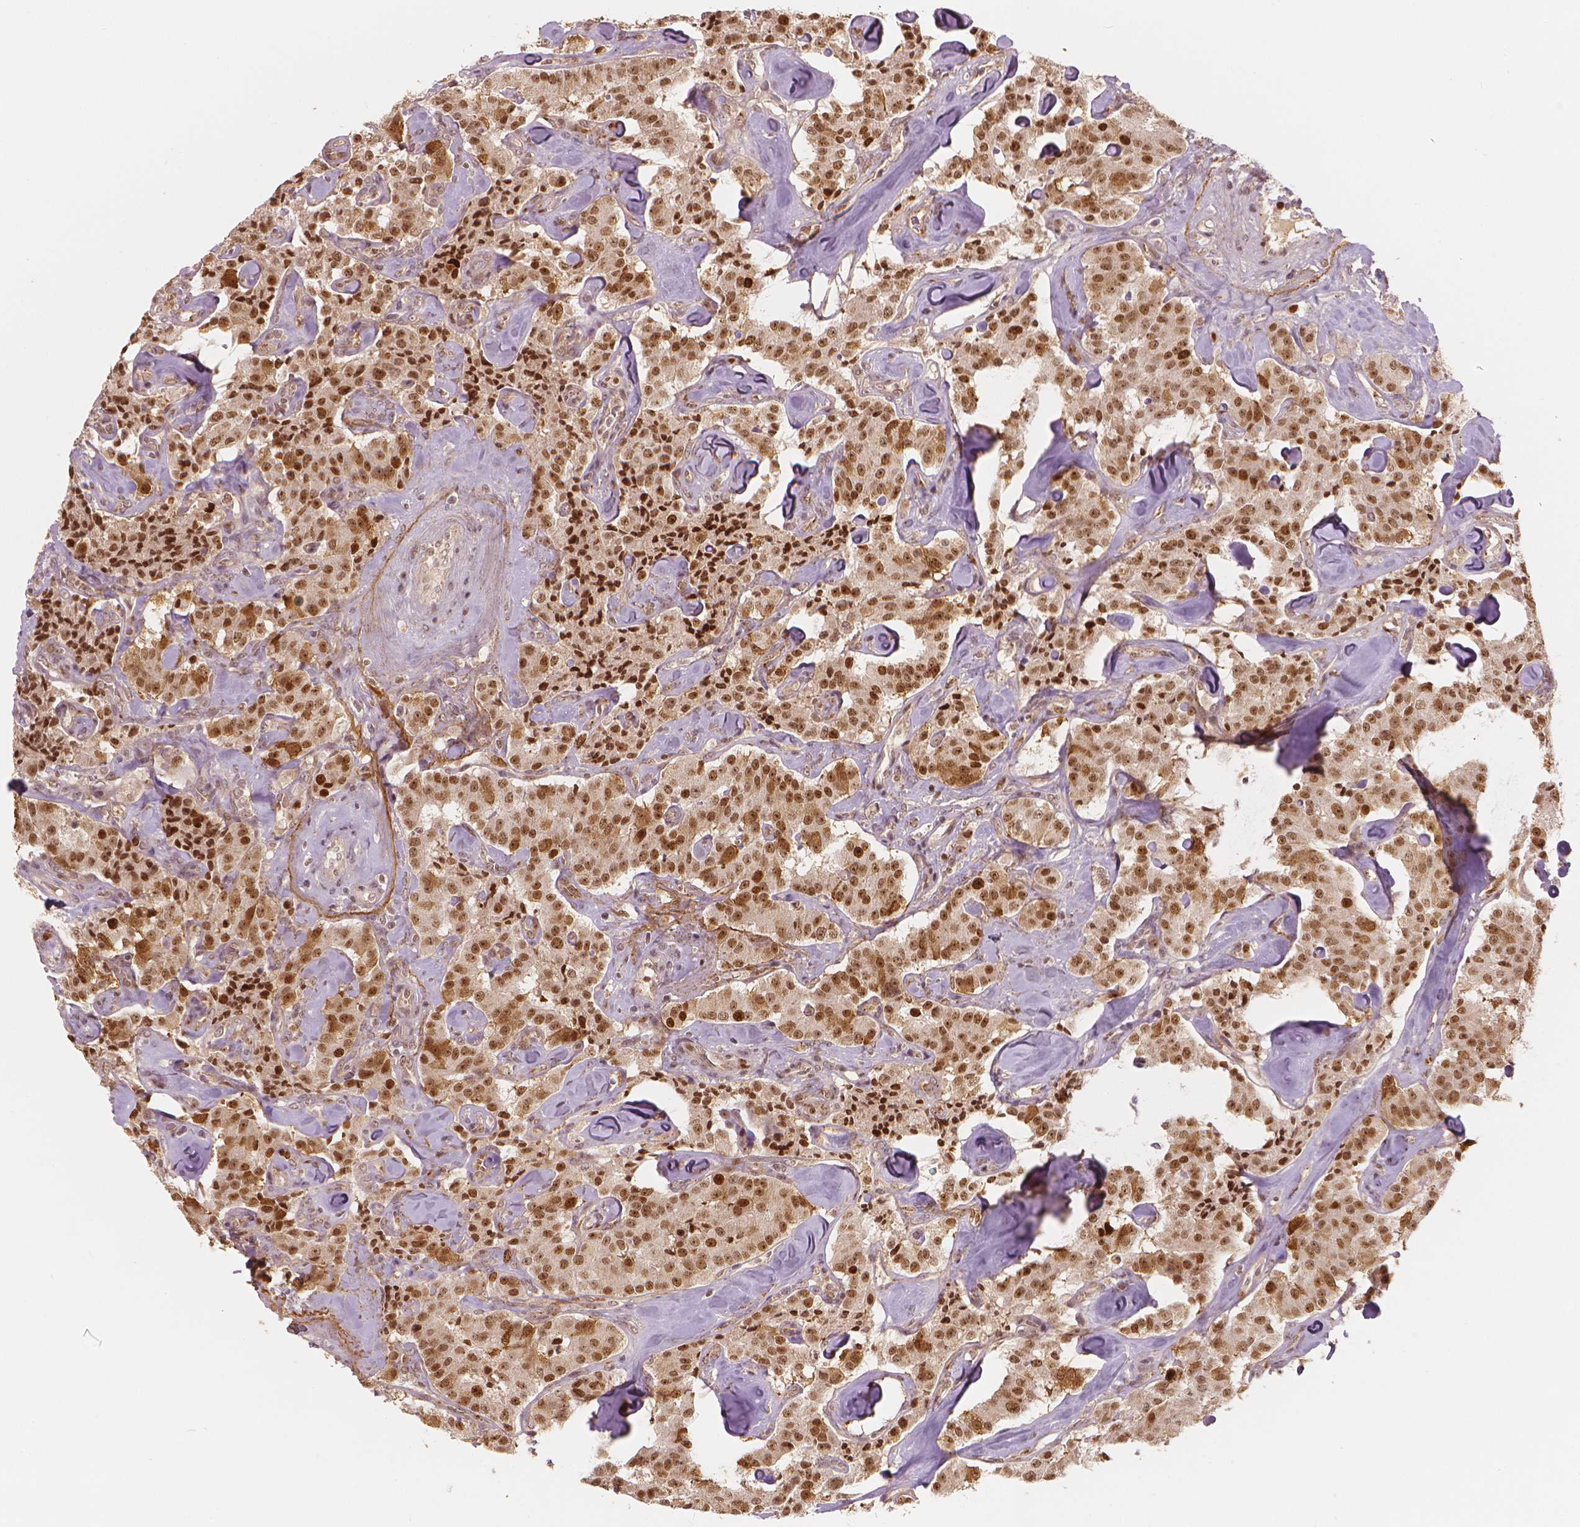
{"staining": {"intensity": "moderate", "quantity": ">75%", "location": "nuclear"}, "tissue": "carcinoid", "cell_type": "Tumor cells", "image_type": "cancer", "snomed": [{"axis": "morphology", "description": "Carcinoid, malignant, NOS"}, {"axis": "topography", "description": "Pancreas"}], "caption": "Human carcinoid stained with a brown dye demonstrates moderate nuclear positive positivity in about >75% of tumor cells.", "gene": "NSD2", "patient": {"sex": "male", "age": 41}}